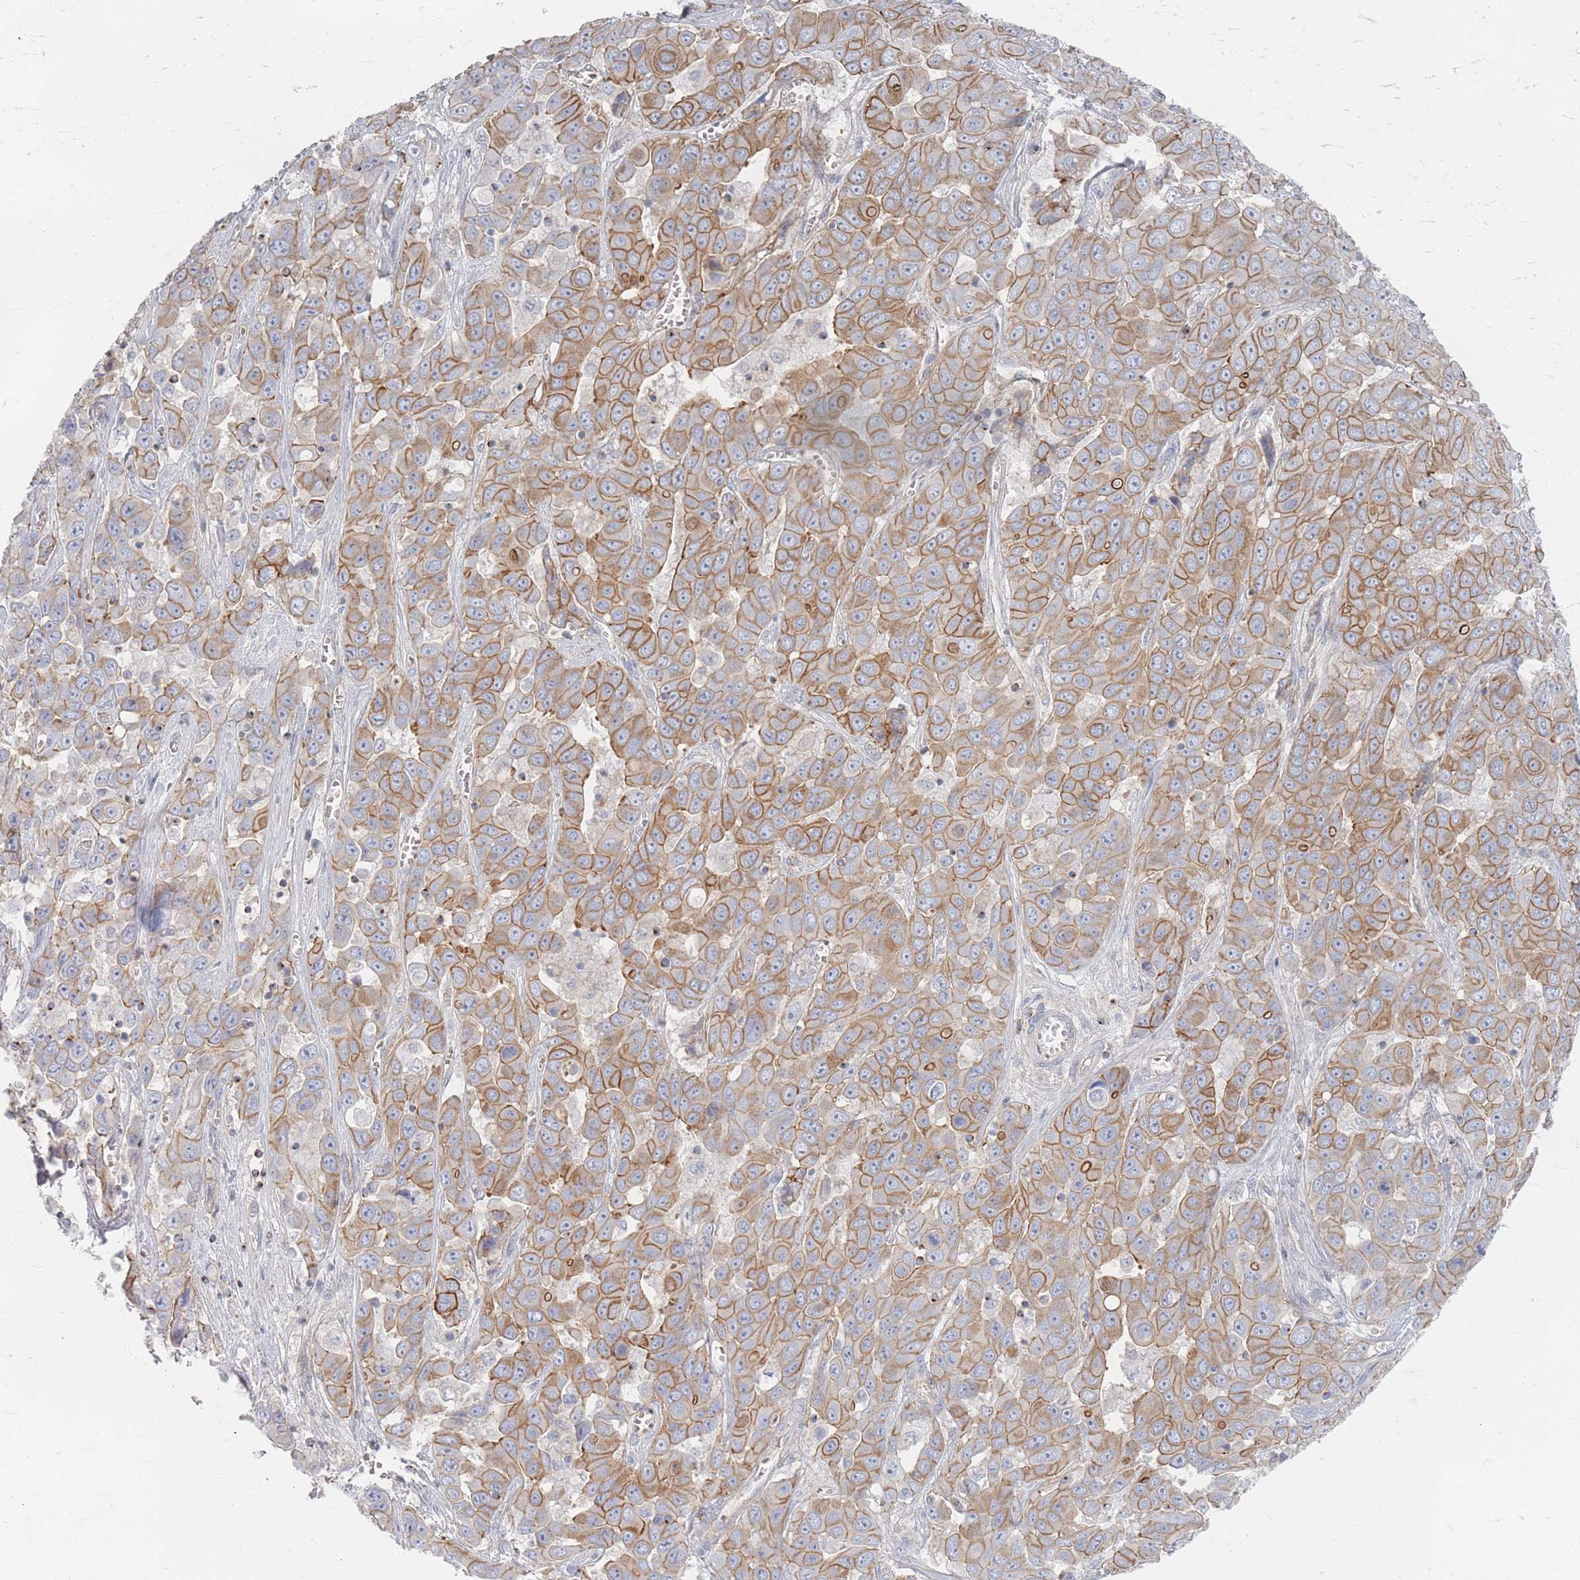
{"staining": {"intensity": "moderate", "quantity": ">75%", "location": "cytoplasmic/membranous"}, "tissue": "liver cancer", "cell_type": "Tumor cells", "image_type": "cancer", "snomed": [{"axis": "morphology", "description": "Cholangiocarcinoma"}, {"axis": "topography", "description": "Liver"}], "caption": "High-power microscopy captured an IHC image of liver cancer (cholangiocarcinoma), revealing moderate cytoplasmic/membranous staining in about >75% of tumor cells. The staining is performed using DAB (3,3'-diaminobenzidine) brown chromogen to label protein expression. The nuclei are counter-stained blue using hematoxylin.", "gene": "GNB1", "patient": {"sex": "female", "age": 52}}